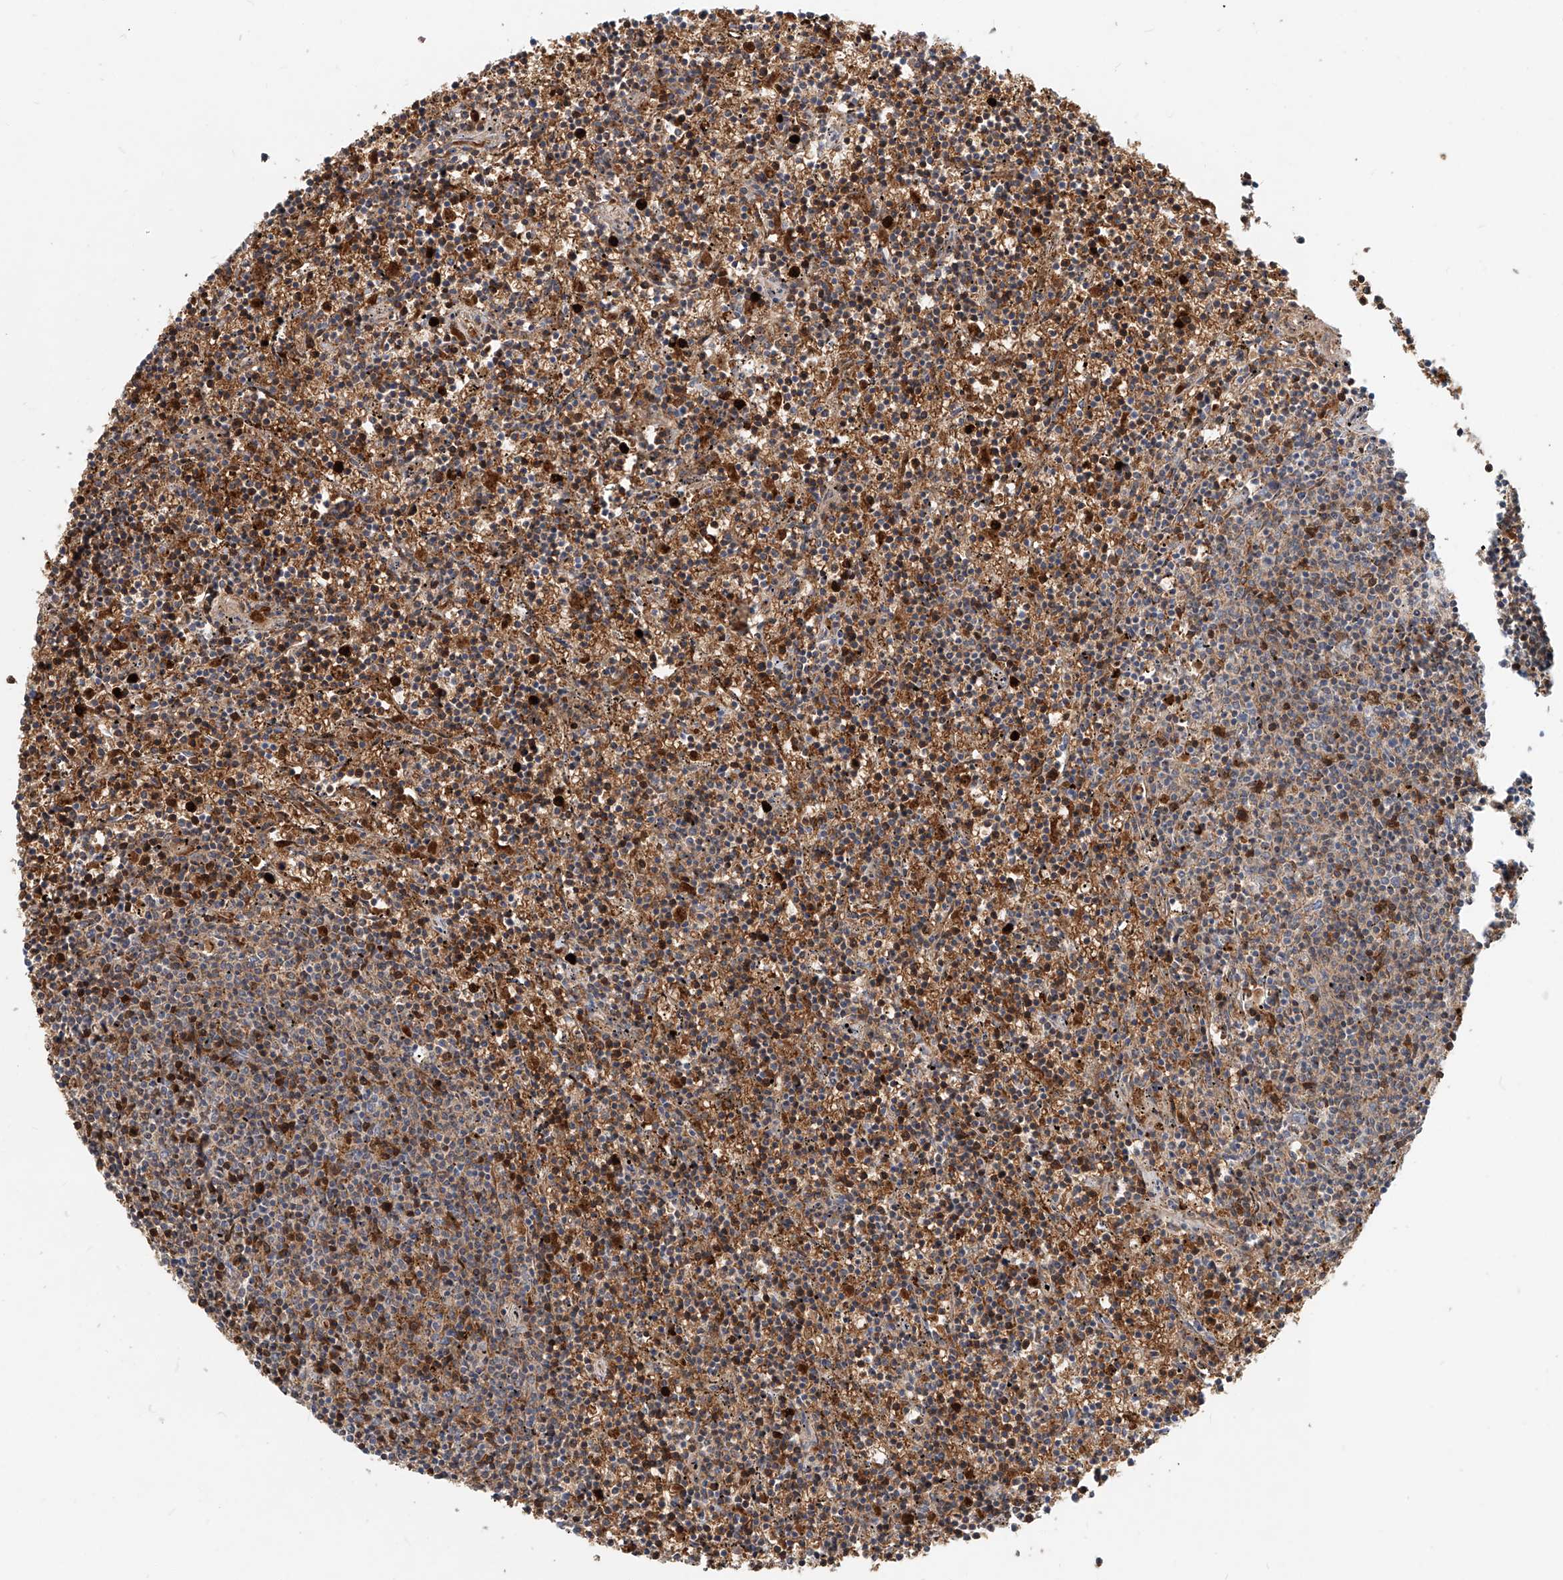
{"staining": {"intensity": "moderate", "quantity": "<25%", "location": "cytoplasmic/membranous"}, "tissue": "lymphoma", "cell_type": "Tumor cells", "image_type": "cancer", "snomed": [{"axis": "morphology", "description": "Malignant lymphoma, non-Hodgkin's type, Low grade"}, {"axis": "topography", "description": "Spleen"}], "caption": "Low-grade malignant lymphoma, non-Hodgkin's type stained with a brown dye demonstrates moderate cytoplasmic/membranous positive positivity in approximately <25% of tumor cells.", "gene": "PTPRA", "patient": {"sex": "female", "age": 50}}